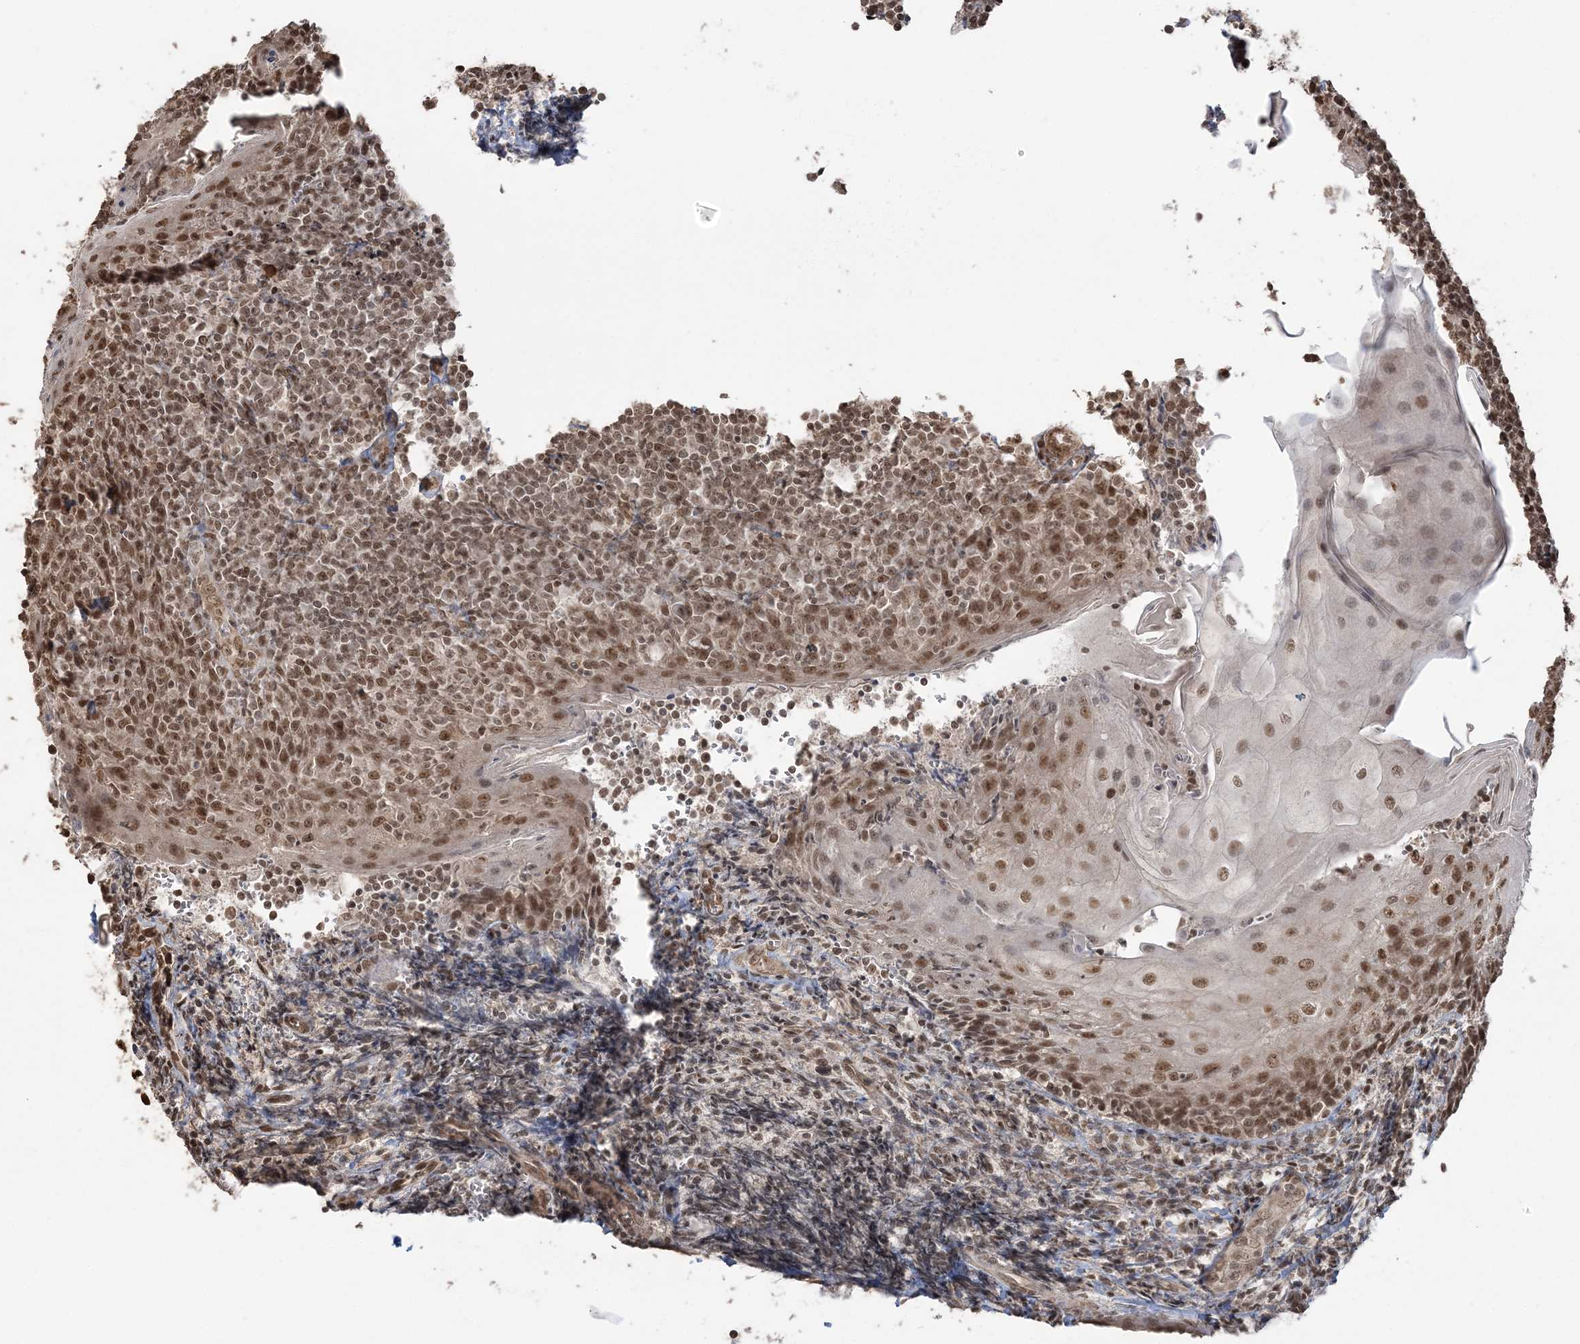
{"staining": {"intensity": "strong", "quantity": ">75%", "location": "nuclear"}, "tissue": "tonsil", "cell_type": "Germinal center cells", "image_type": "normal", "snomed": [{"axis": "morphology", "description": "Normal tissue, NOS"}, {"axis": "topography", "description": "Tonsil"}], "caption": "This image exhibits immunohistochemistry (IHC) staining of unremarkable human tonsil, with high strong nuclear staining in approximately >75% of germinal center cells.", "gene": "ZNF839", "patient": {"sex": "male", "age": 27}}